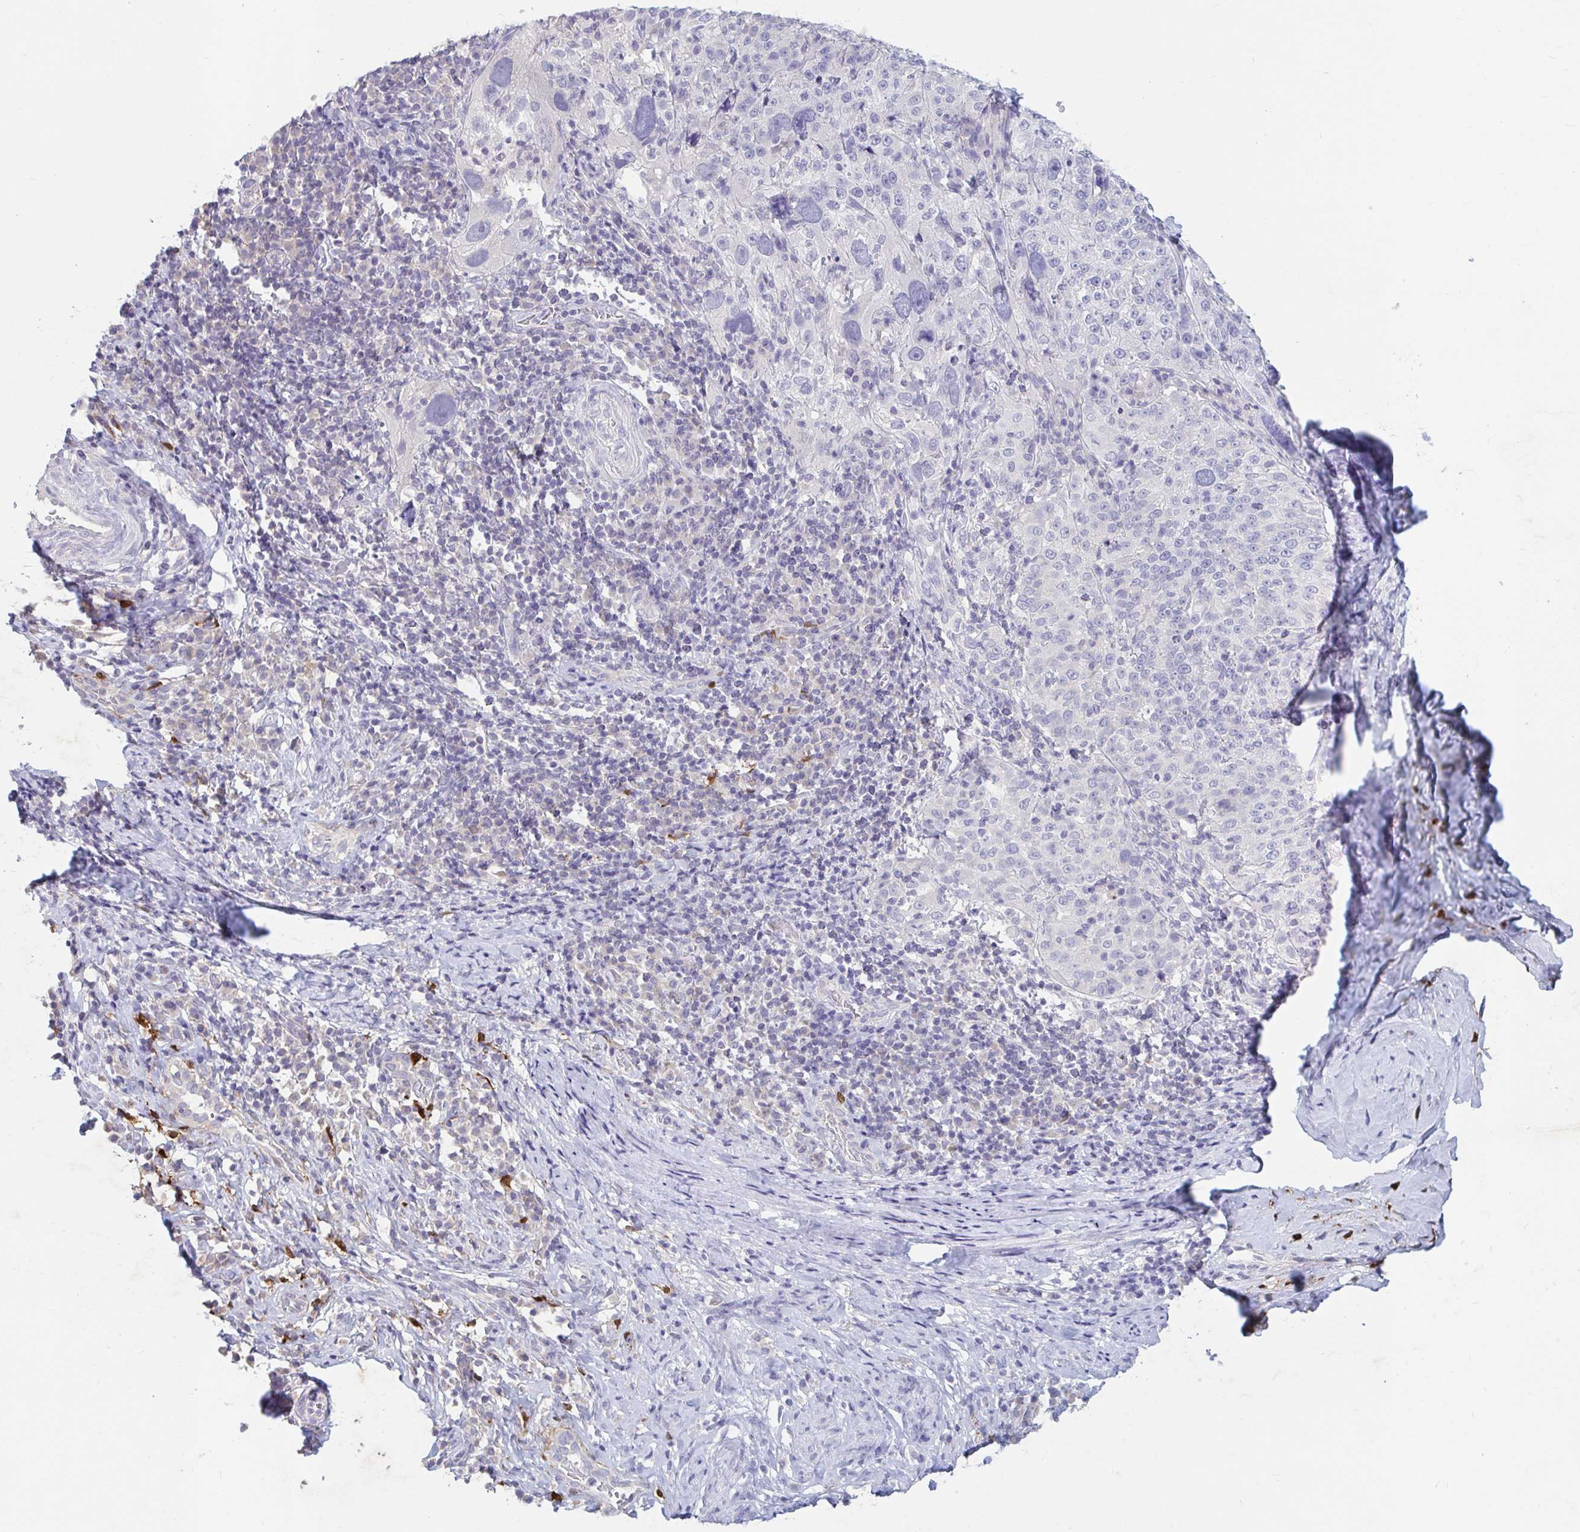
{"staining": {"intensity": "negative", "quantity": "none", "location": "none"}, "tissue": "cervical cancer", "cell_type": "Tumor cells", "image_type": "cancer", "snomed": [{"axis": "morphology", "description": "Squamous cell carcinoma, NOS"}, {"axis": "topography", "description": "Cervix"}], "caption": "IHC micrograph of human squamous cell carcinoma (cervical) stained for a protein (brown), which shows no expression in tumor cells.", "gene": "ADH1A", "patient": {"sex": "female", "age": 75}}